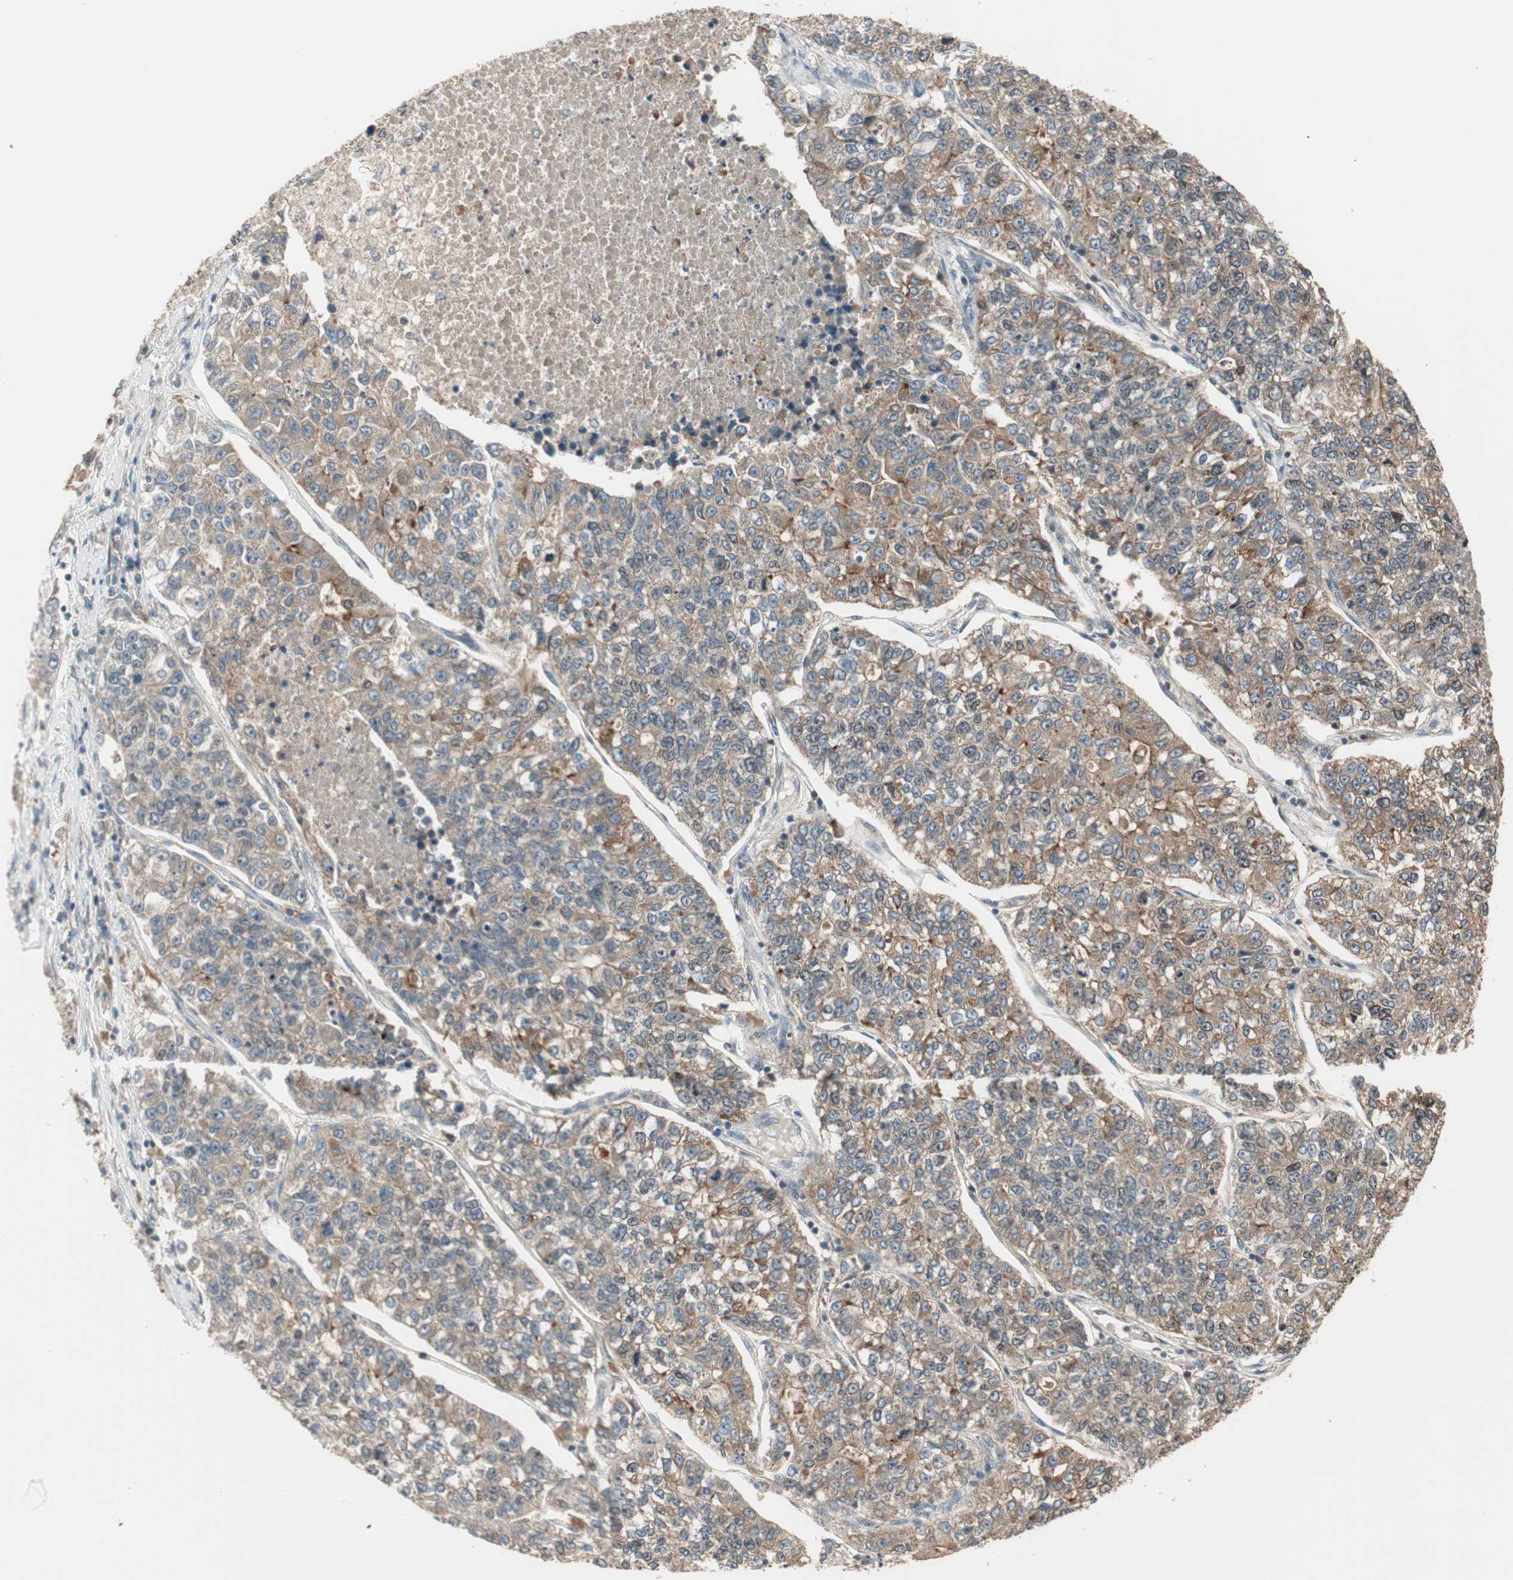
{"staining": {"intensity": "moderate", "quantity": ">75%", "location": "cytoplasmic/membranous"}, "tissue": "lung cancer", "cell_type": "Tumor cells", "image_type": "cancer", "snomed": [{"axis": "morphology", "description": "Adenocarcinoma, NOS"}, {"axis": "topography", "description": "Lung"}], "caption": "Brown immunohistochemical staining in human adenocarcinoma (lung) shows moderate cytoplasmic/membranous expression in about >75% of tumor cells.", "gene": "ATP6AP2", "patient": {"sex": "male", "age": 49}}